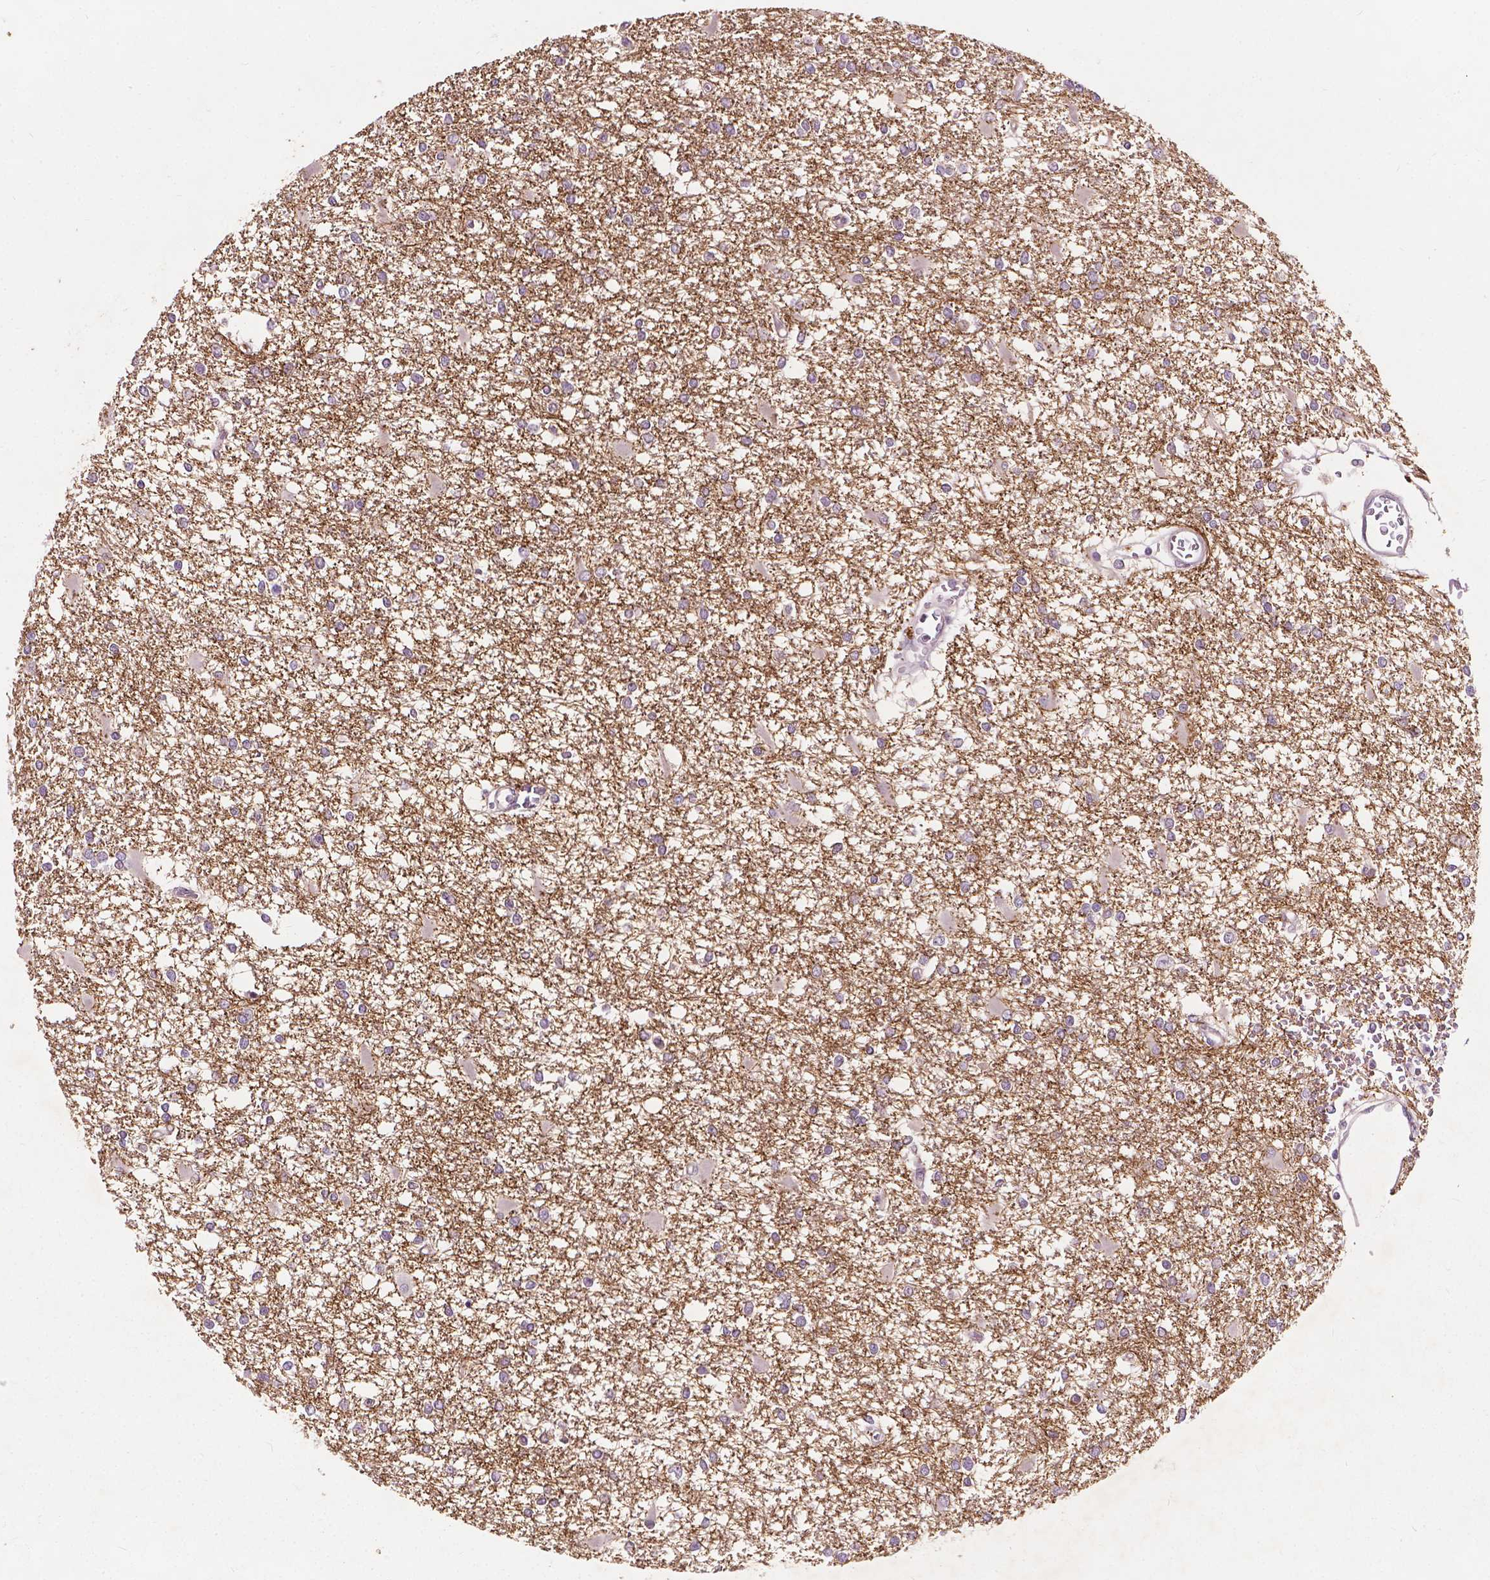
{"staining": {"intensity": "negative", "quantity": "none", "location": "none"}, "tissue": "glioma", "cell_type": "Tumor cells", "image_type": "cancer", "snomed": [{"axis": "morphology", "description": "Glioma, malignant, High grade"}, {"axis": "topography", "description": "Cerebral cortex"}], "caption": "IHC photomicrograph of neoplastic tissue: human glioma stained with DAB reveals no significant protein expression in tumor cells. (Brightfield microscopy of DAB immunohistochemistry (IHC) at high magnification).", "gene": "GPR37", "patient": {"sex": "male", "age": 79}}